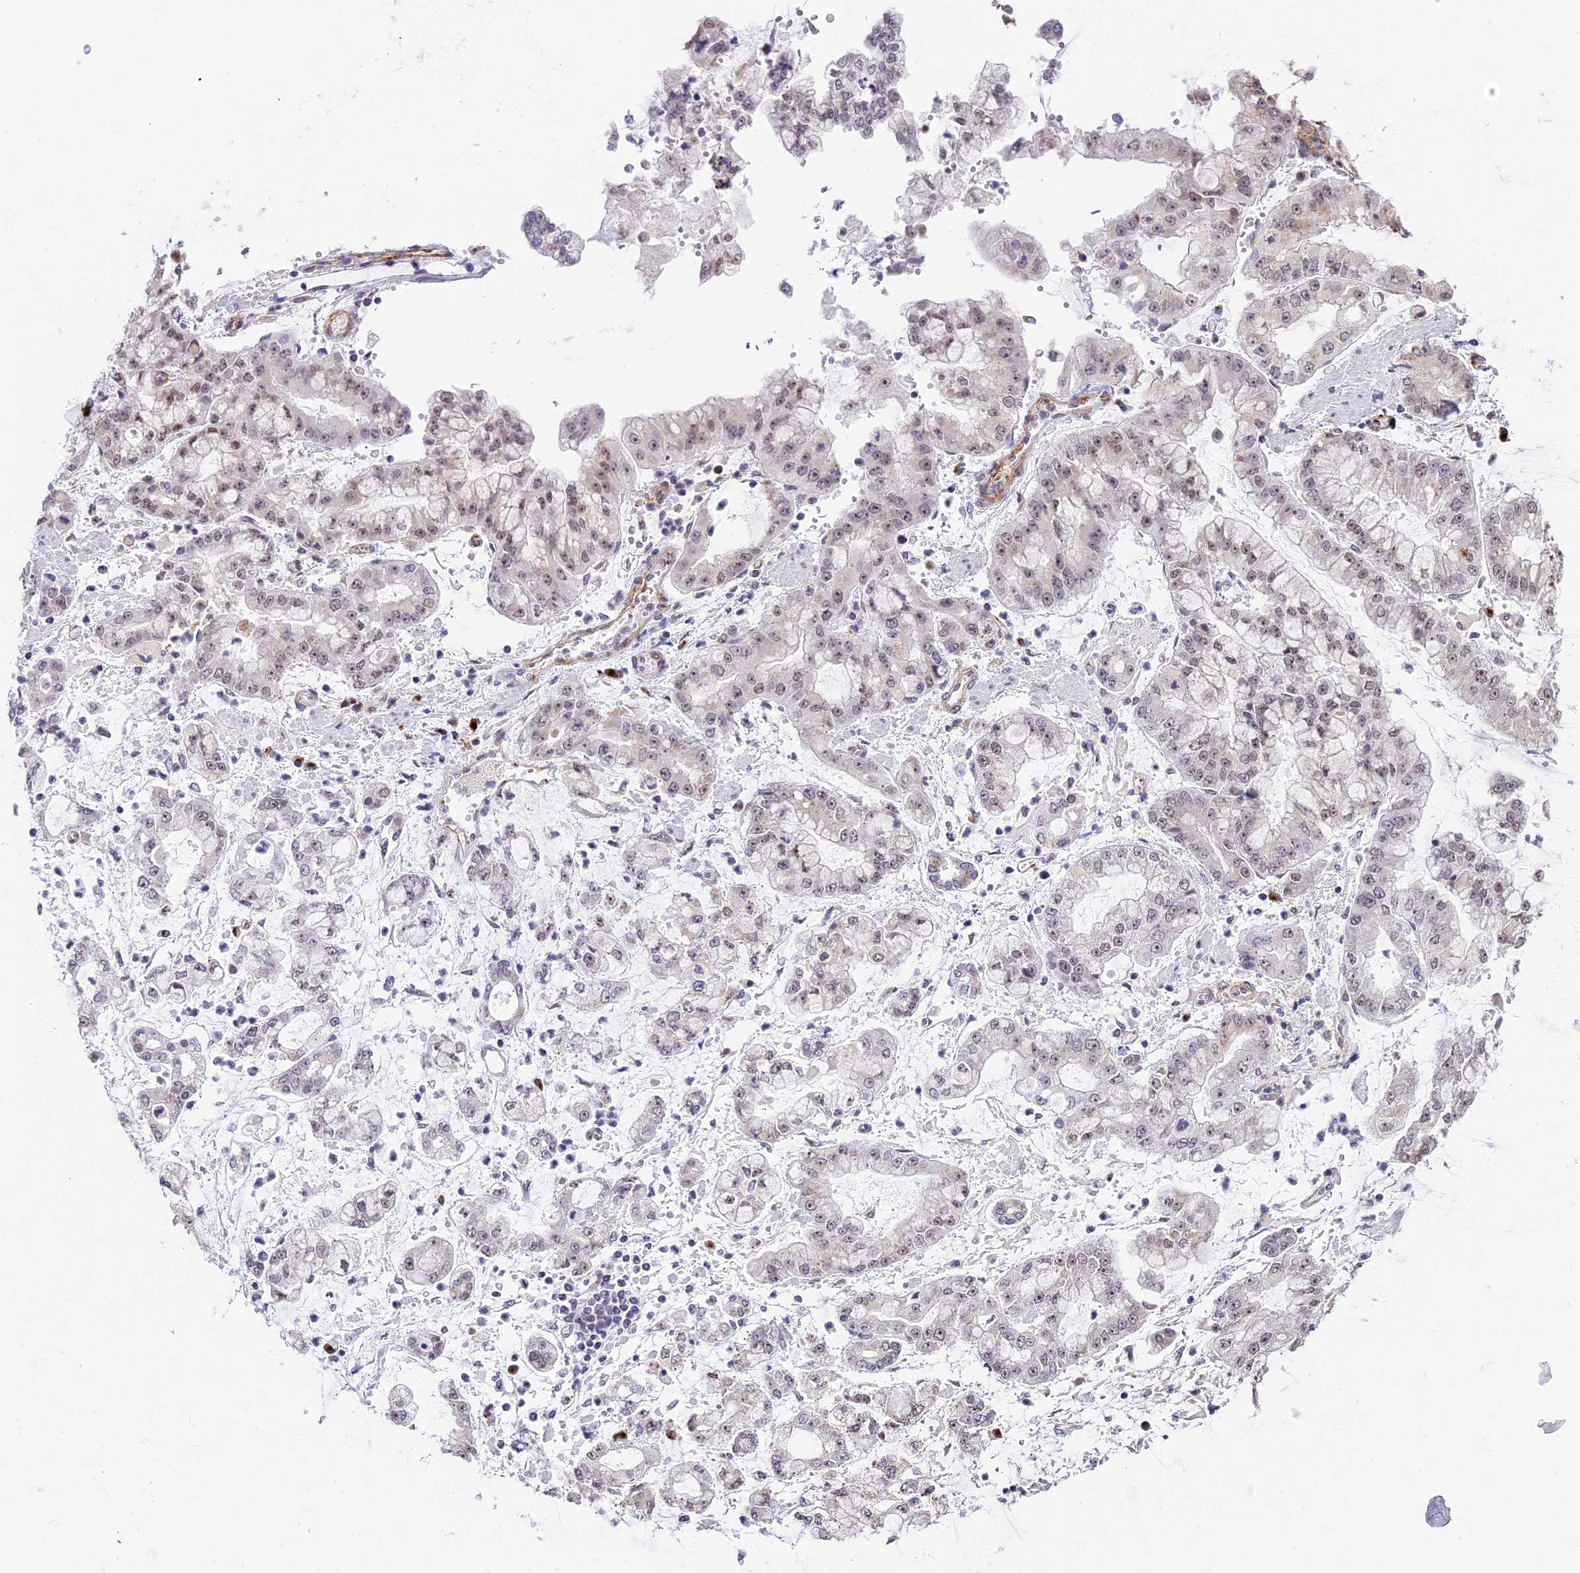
{"staining": {"intensity": "weak", "quantity": "<25%", "location": "nuclear"}, "tissue": "stomach cancer", "cell_type": "Tumor cells", "image_type": "cancer", "snomed": [{"axis": "morphology", "description": "Adenocarcinoma, NOS"}, {"axis": "topography", "description": "Stomach"}], "caption": "Photomicrograph shows no protein staining in tumor cells of stomach cancer tissue.", "gene": "HEATR5B", "patient": {"sex": "male", "age": 76}}